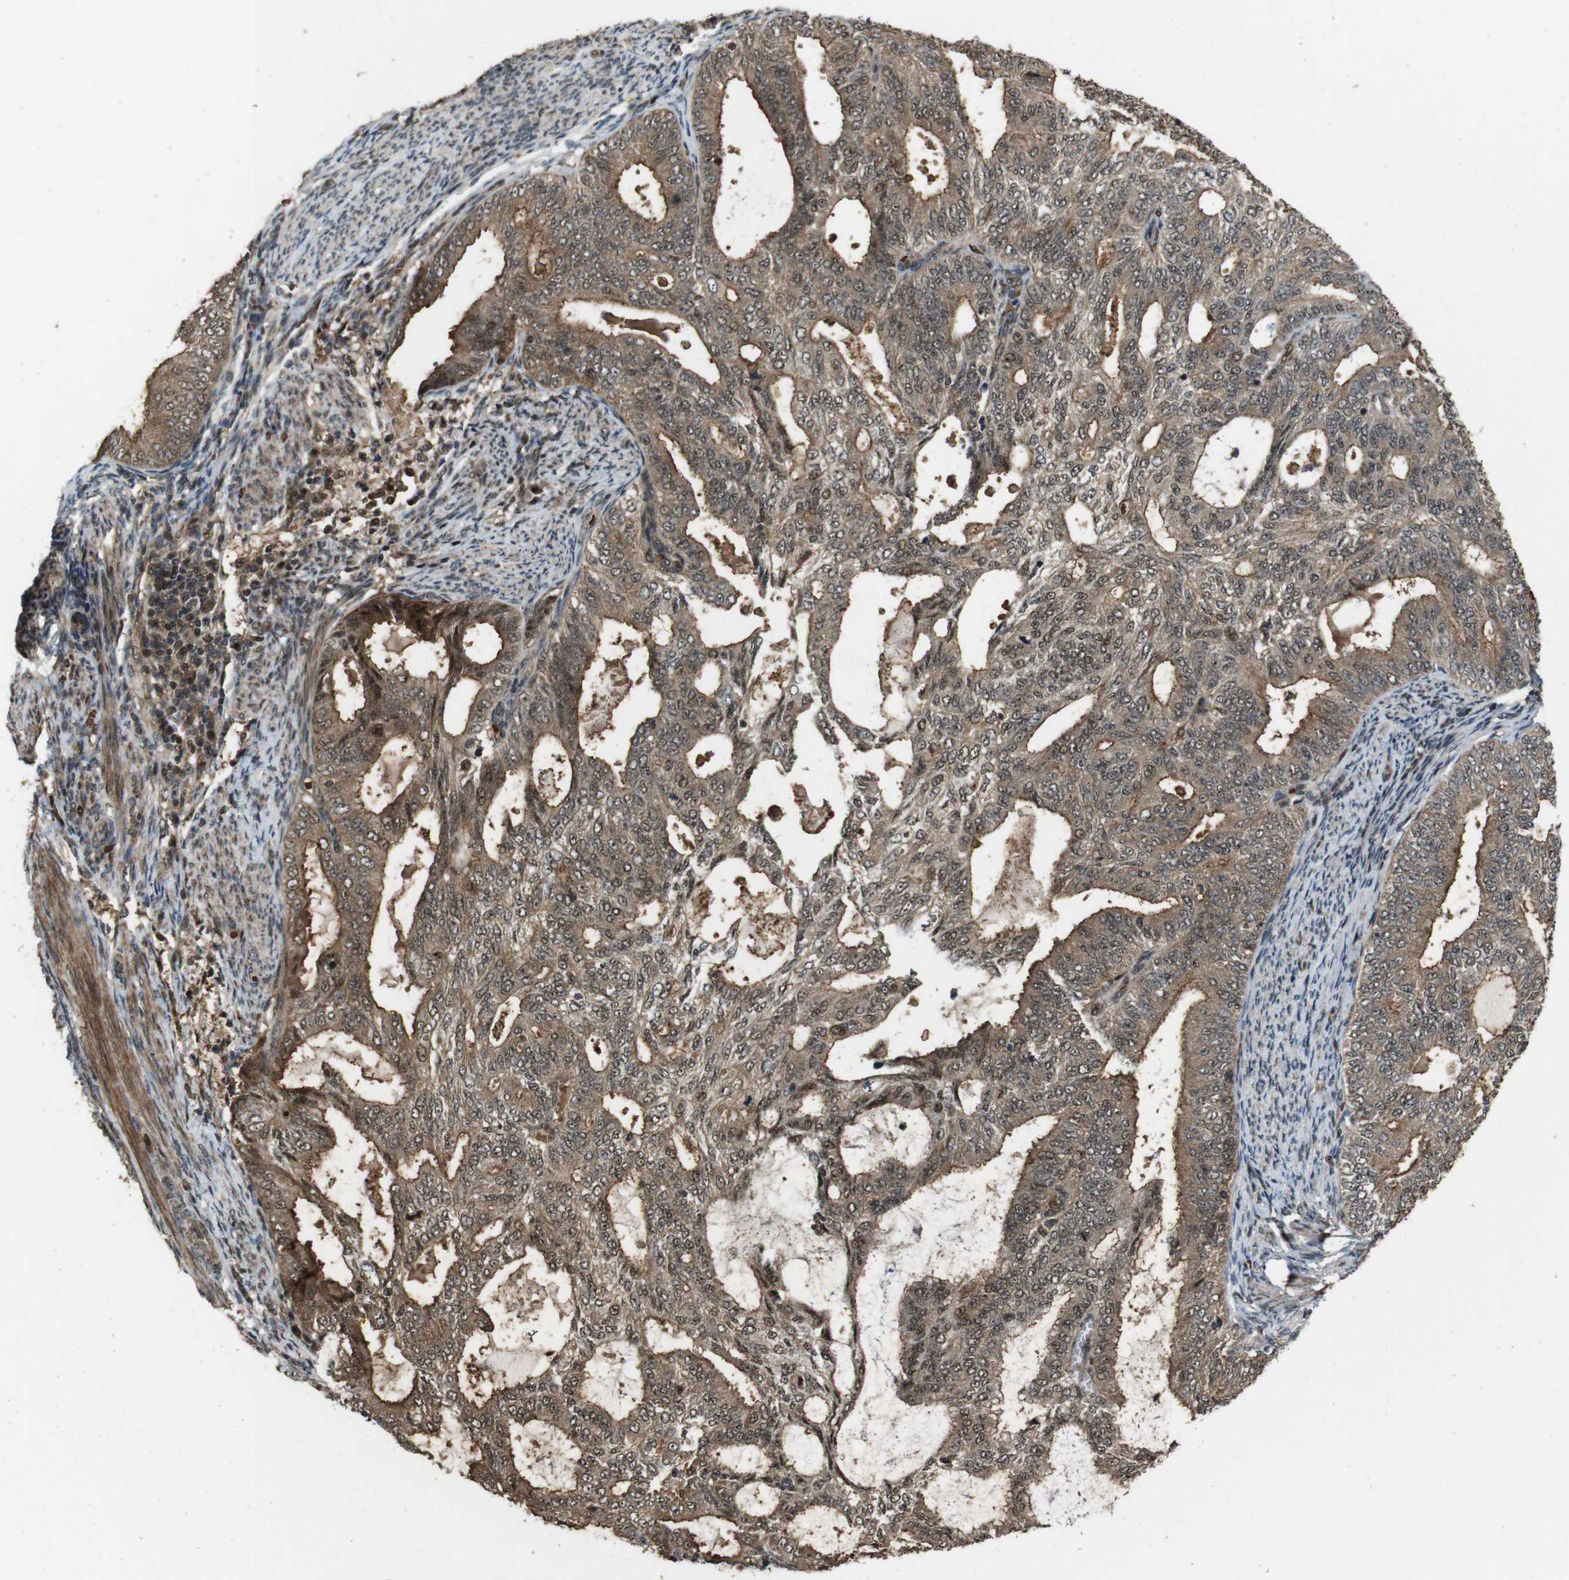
{"staining": {"intensity": "moderate", "quantity": ">75%", "location": "cytoplasmic/membranous"}, "tissue": "endometrial cancer", "cell_type": "Tumor cells", "image_type": "cancer", "snomed": [{"axis": "morphology", "description": "Adenocarcinoma, NOS"}, {"axis": "topography", "description": "Endometrium"}], "caption": "Human endometrial cancer stained for a protein (brown) demonstrates moderate cytoplasmic/membranous positive staining in approximately >75% of tumor cells.", "gene": "CDC34", "patient": {"sex": "female", "age": 58}}